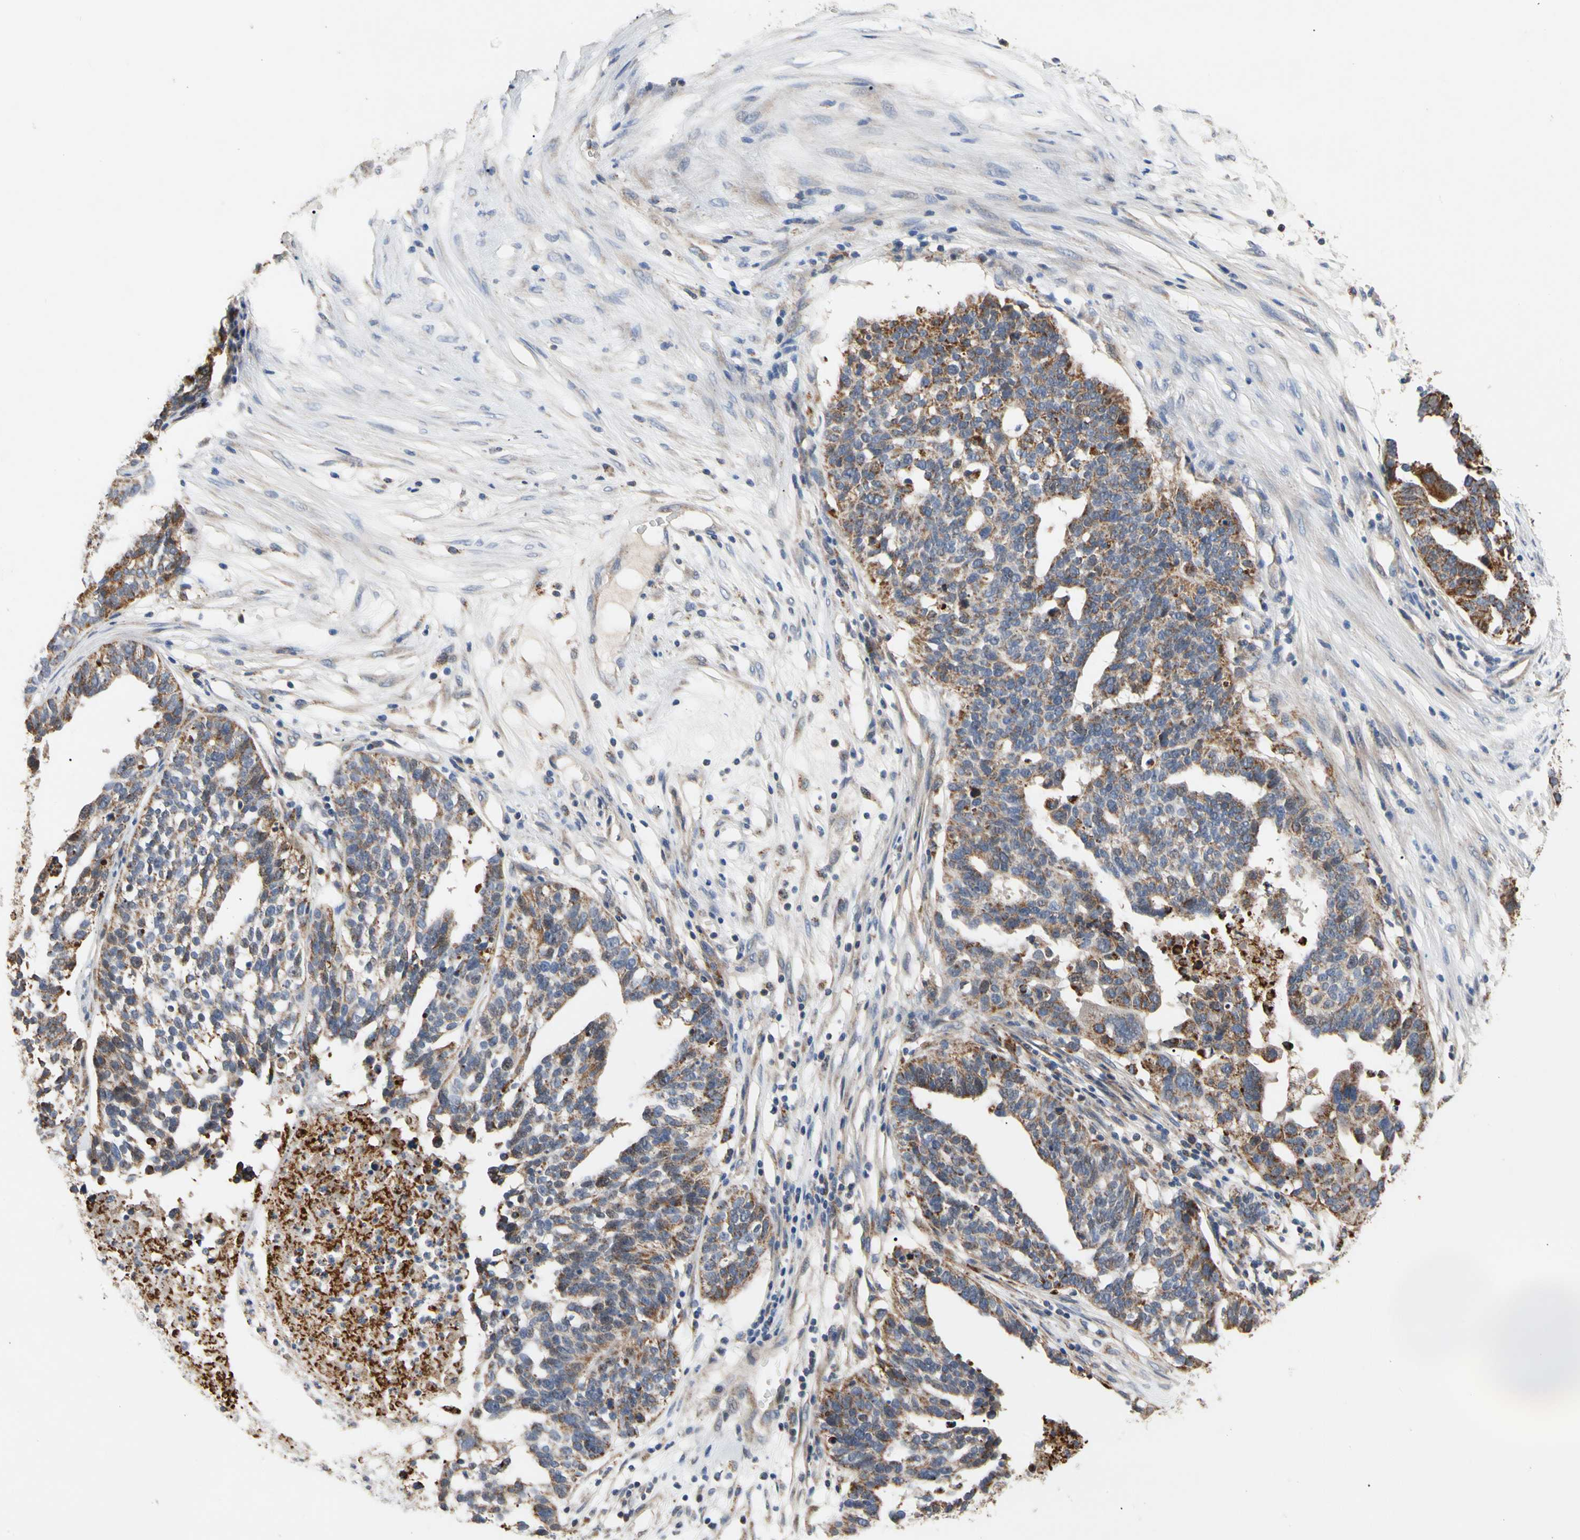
{"staining": {"intensity": "strong", "quantity": "25%-75%", "location": "cytoplasmic/membranous"}, "tissue": "ovarian cancer", "cell_type": "Tumor cells", "image_type": "cancer", "snomed": [{"axis": "morphology", "description": "Cystadenocarcinoma, serous, NOS"}, {"axis": "topography", "description": "Ovary"}], "caption": "Ovarian cancer tissue displays strong cytoplasmic/membranous positivity in approximately 25%-75% of tumor cells, visualized by immunohistochemistry.", "gene": "GPD2", "patient": {"sex": "female", "age": 59}}